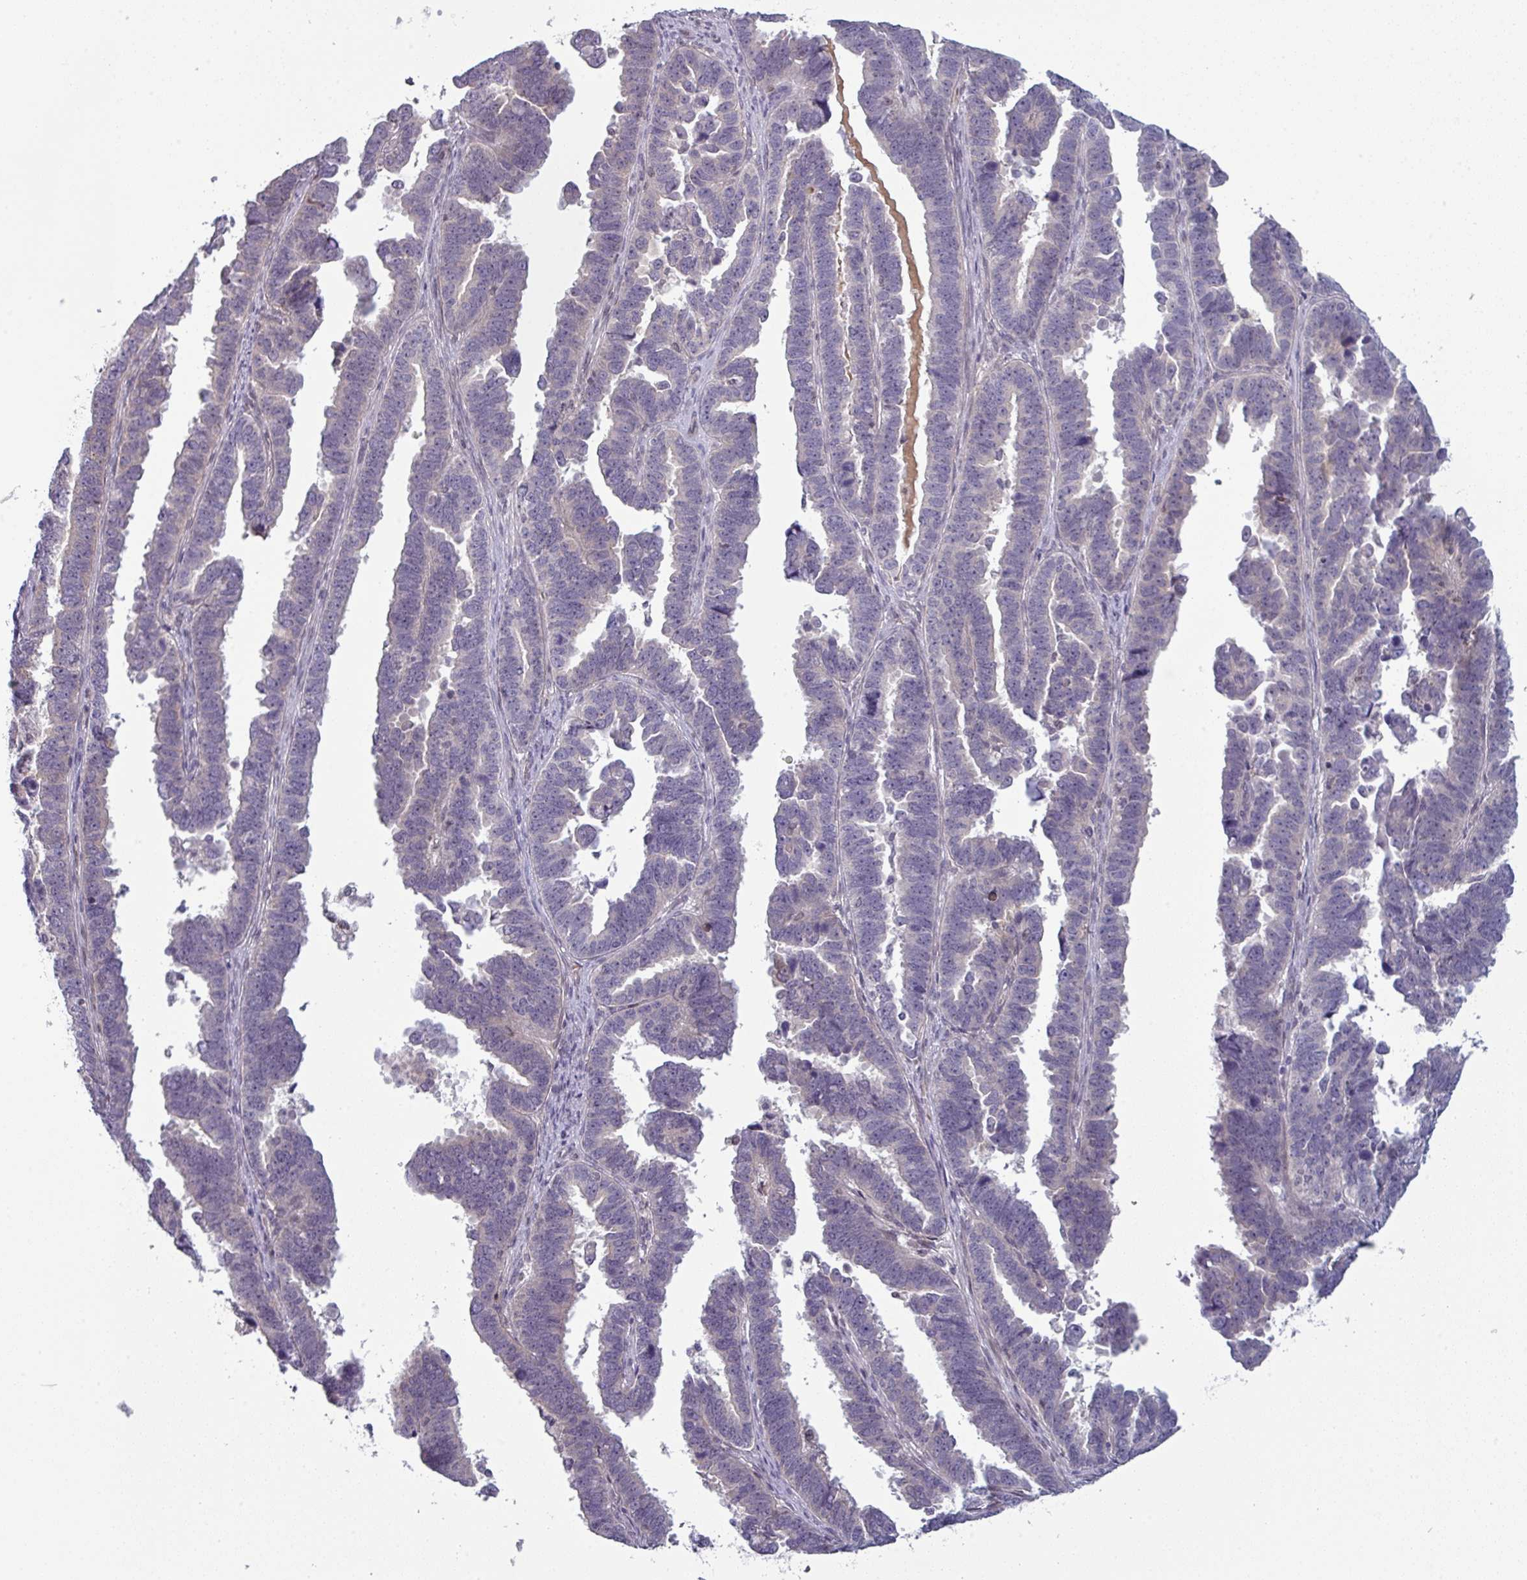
{"staining": {"intensity": "negative", "quantity": "none", "location": "none"}, "tissue": "endometrial cancer", "cell_type": "Tumor cells", "image_type": "cancer", "snomed": [{"axis": "morphology", "description": "Adenocarcinoma, NOS"}, {"axis": "topography", "description": "Endometrium"}], "caption": "Tumor cells show no significant protein staining in adenocarcinoma (endometrial).", "gene": "PRAMEF12", "patient": {"sex": "female", "age": 75}}